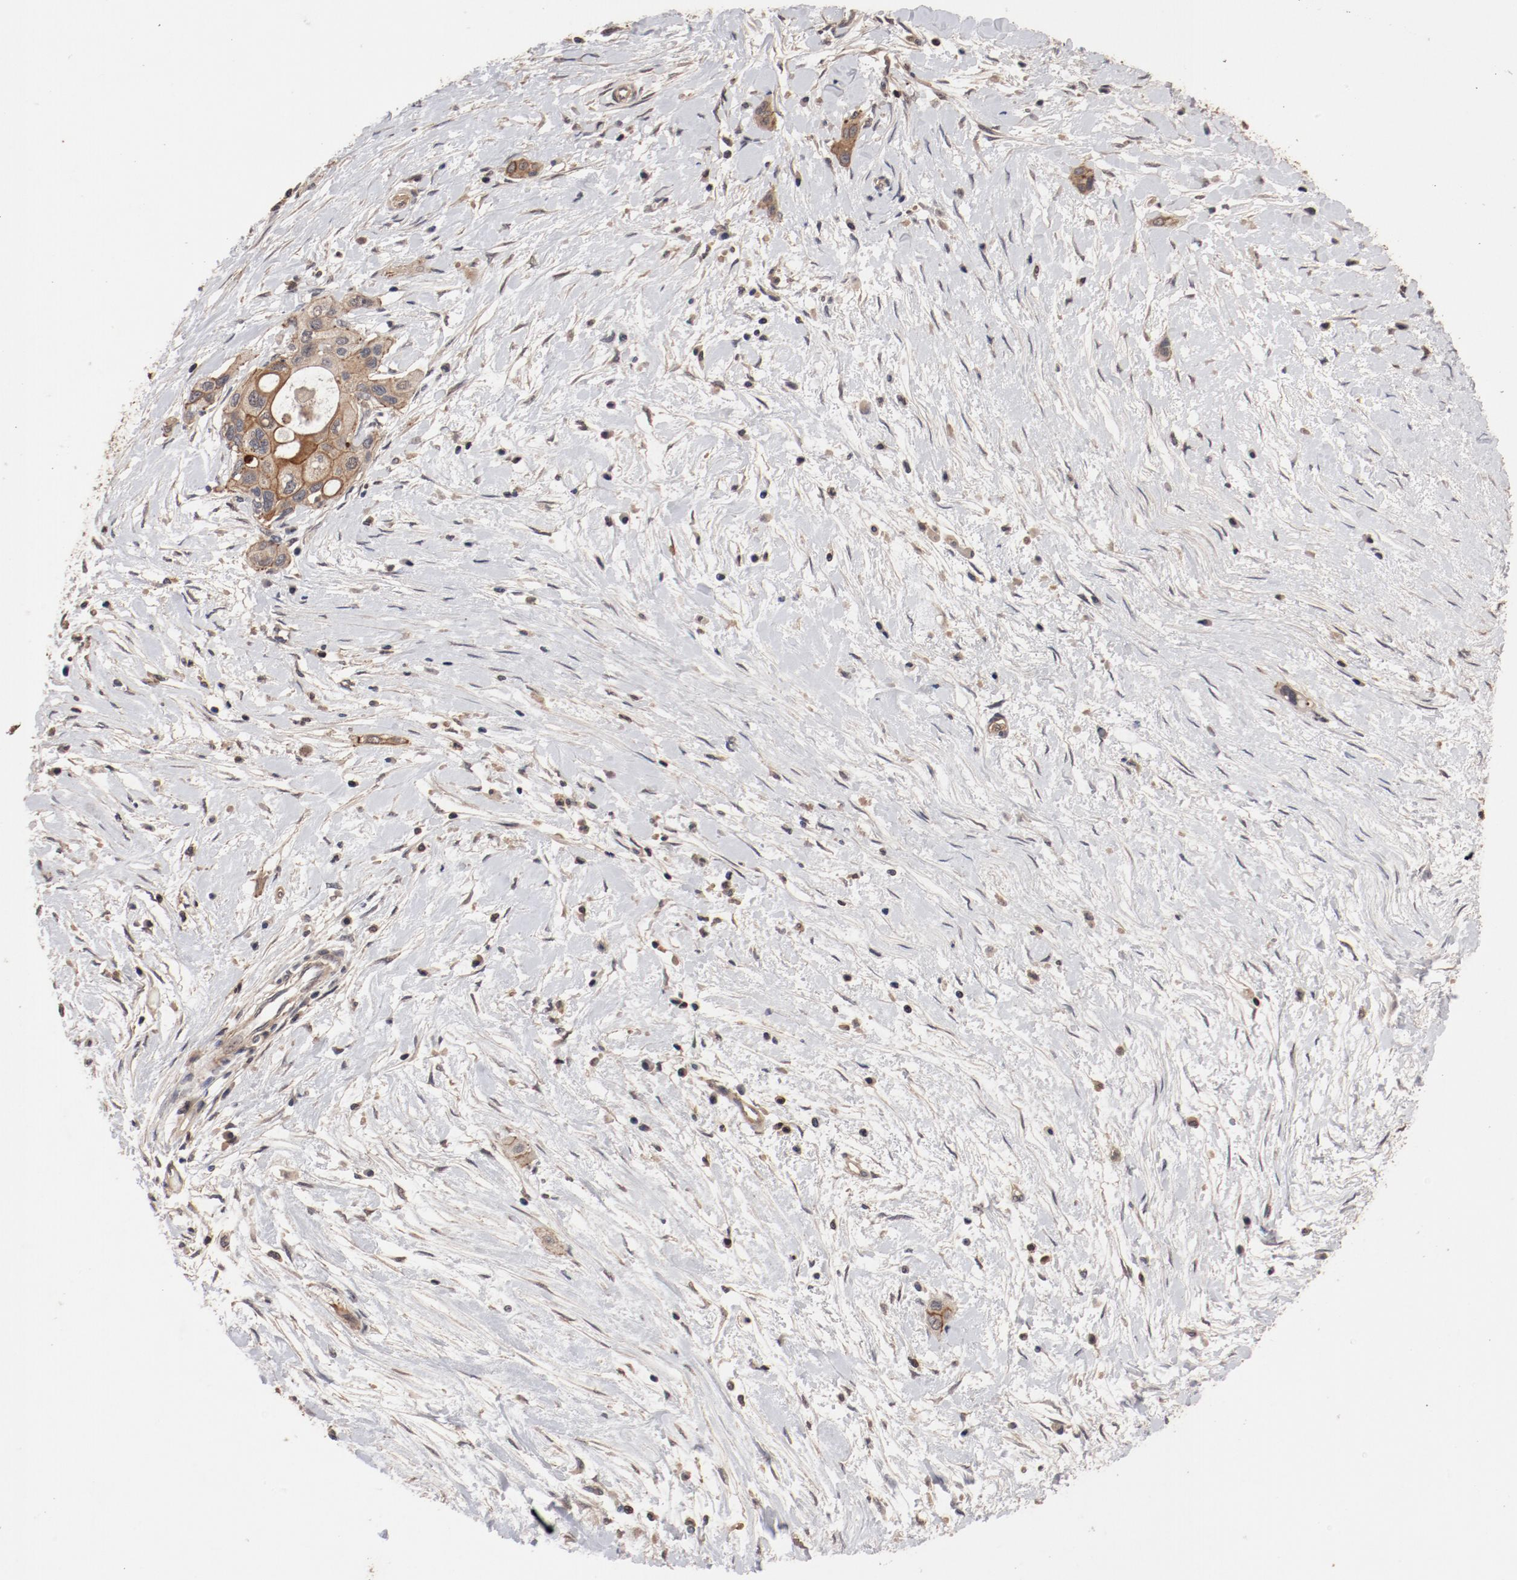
{"staining": {"intensity": "moderate", "quantity": ">75%", "location": "cytoplasmic/membranous"}, "tissue": "pancreatic cancer", "cell_type": "Tumor cells", "image_type": "cancer", "snomed": [{"axis": "morphology", "description": "Adenocarcinoma, NOS"}, {"axis": "topography", "description": "Pancreas"}], "caption": "Adenocarcinoma (pancreatic) stained with a brown dye exhibits moderate cytoplasmic/membranous positive staining in approximately >75% of tumor cells.", "gene": "GUF1", "patient": {"sex": "female", "age": 60}}